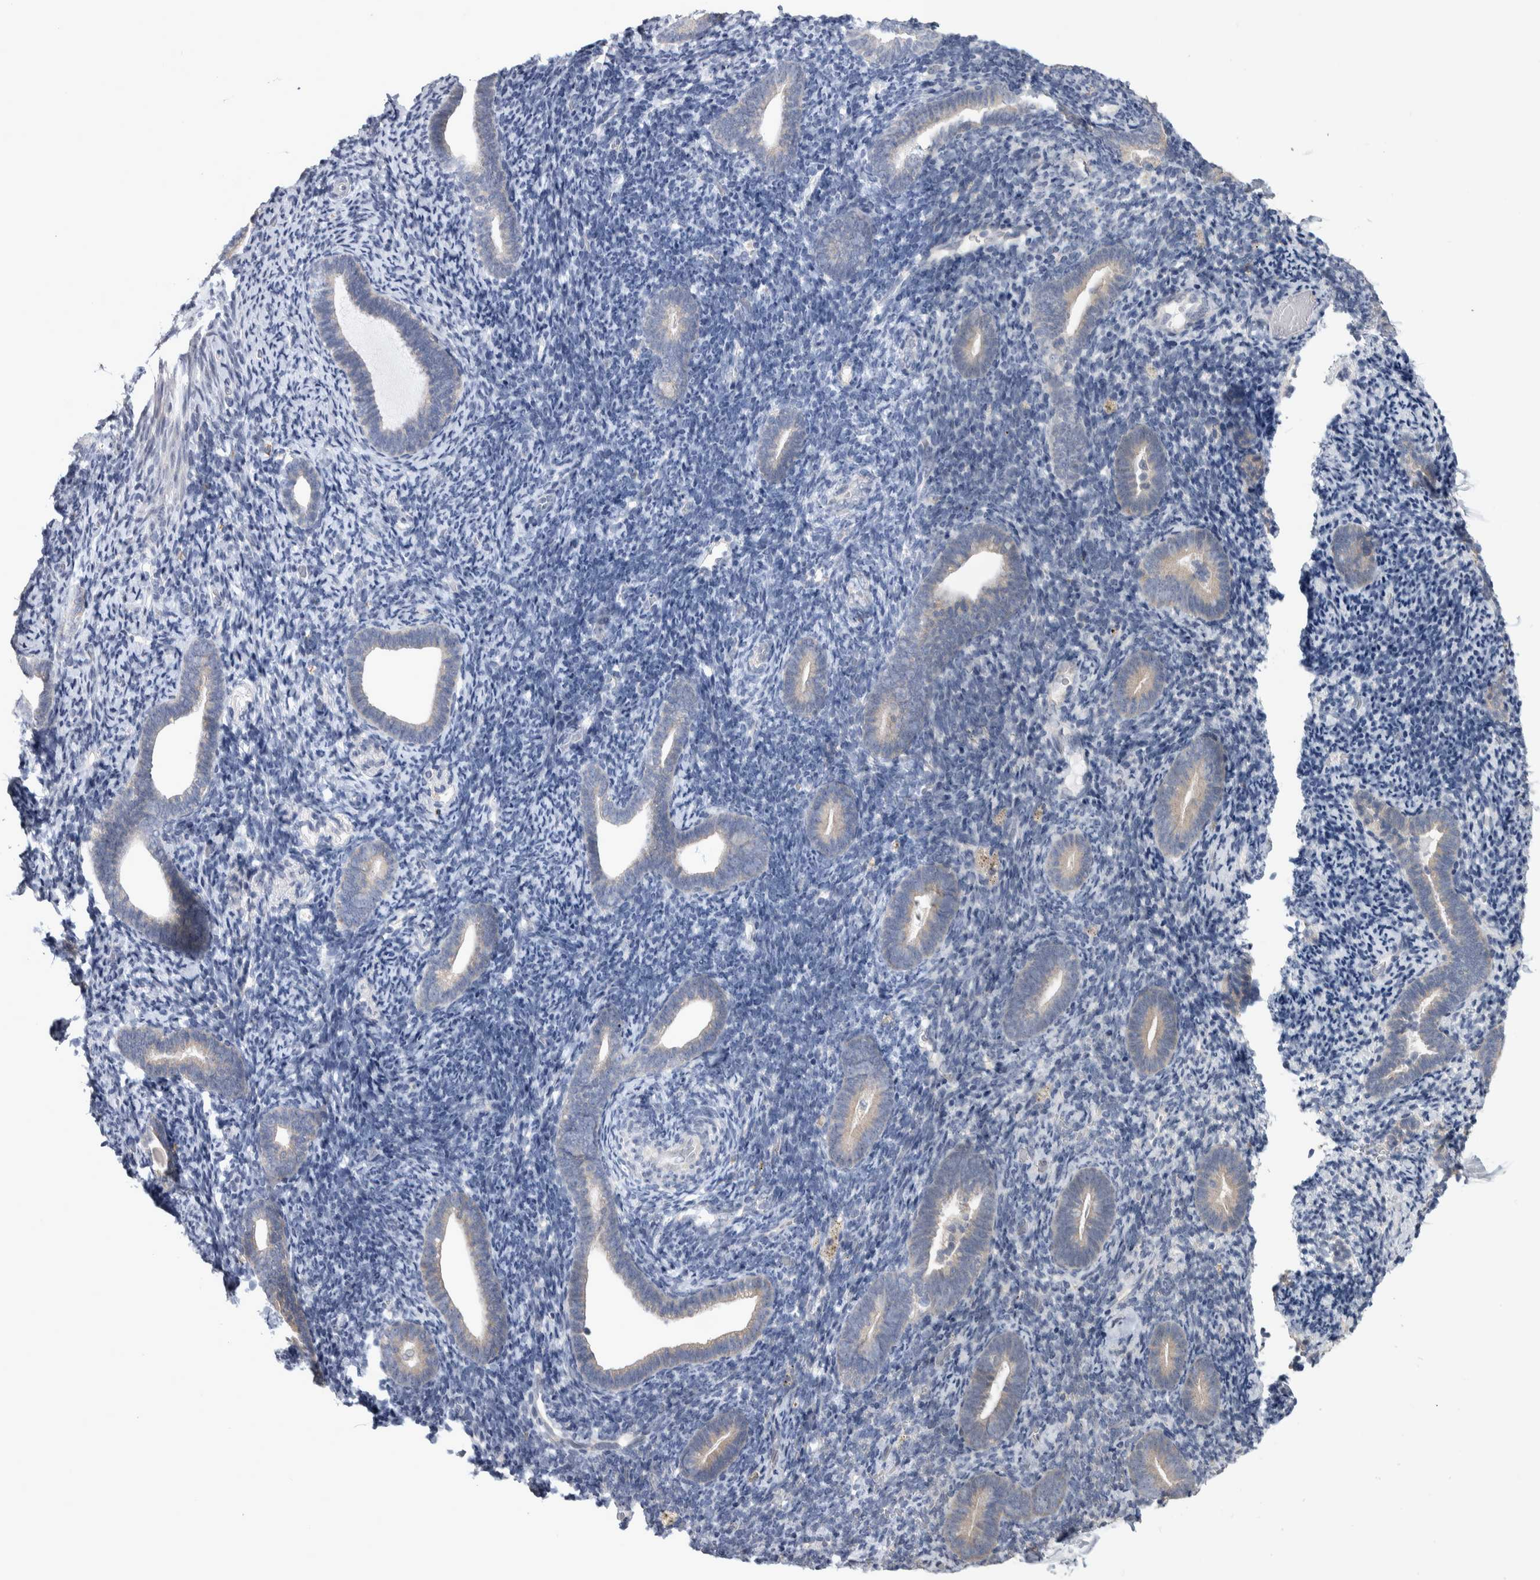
{"staining": {"intensity": "negative", "quantity": "none", "location": "none"}, "tissue": "endometrium", "cell_type": "Cells in endometrial stroma", "image_type": "normal", "snomed": [{"axis": "morphology", "description": "Normal tissue, NOS"}, {"axis": "topography", "description": "Endometrium"}], "caption": "DAB (3,3'-diaminobenzidine) immunohistochemical staining of normal endometrium demonstrates no significant expression in cells in endometrial stroma.", "gene": "IBTK", "patient": {"sex": "female", "age": 51}}